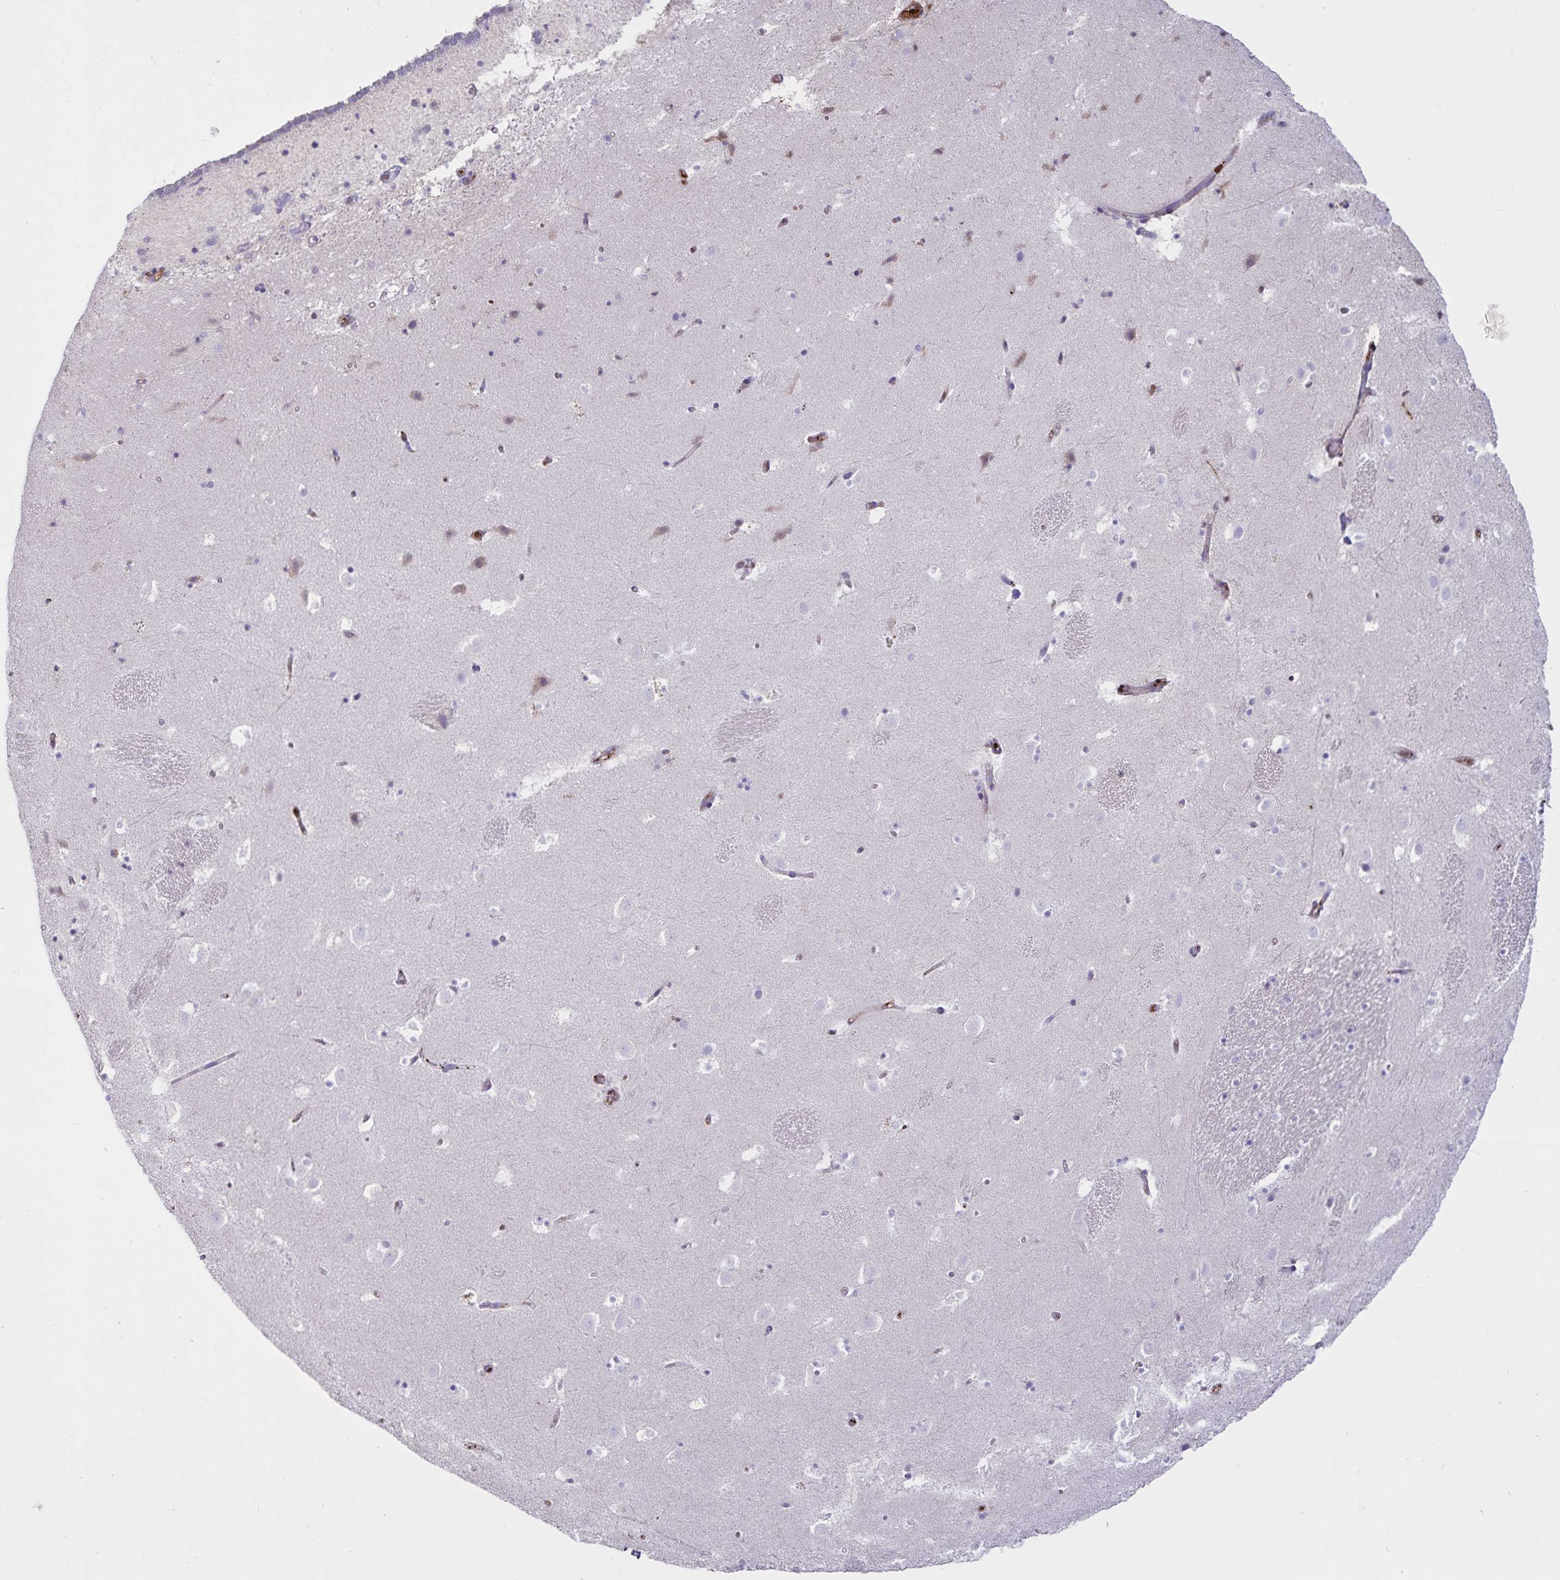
{"staining": {"intensity": "negative", "quantity": "none", "location": "none"}, "tissue": "caudate", "cell_type": "Glial cells", "image_type": "normal", "snomed": [{"axis": "morphology", "description": "Normal tissue, NOS"}, {"axis": "topography", "description": "Lateral ventricle wall"}], "caption": "An image of human caudate is negative for staining in glial cells. The staining was performed using DAB to visualize the protein expression in brown, while the nuclei were stained in blue with hematoxylin (Magnification: 20x).", "gene": "FGG", "patient": {"sex": "male", "age": 37}}